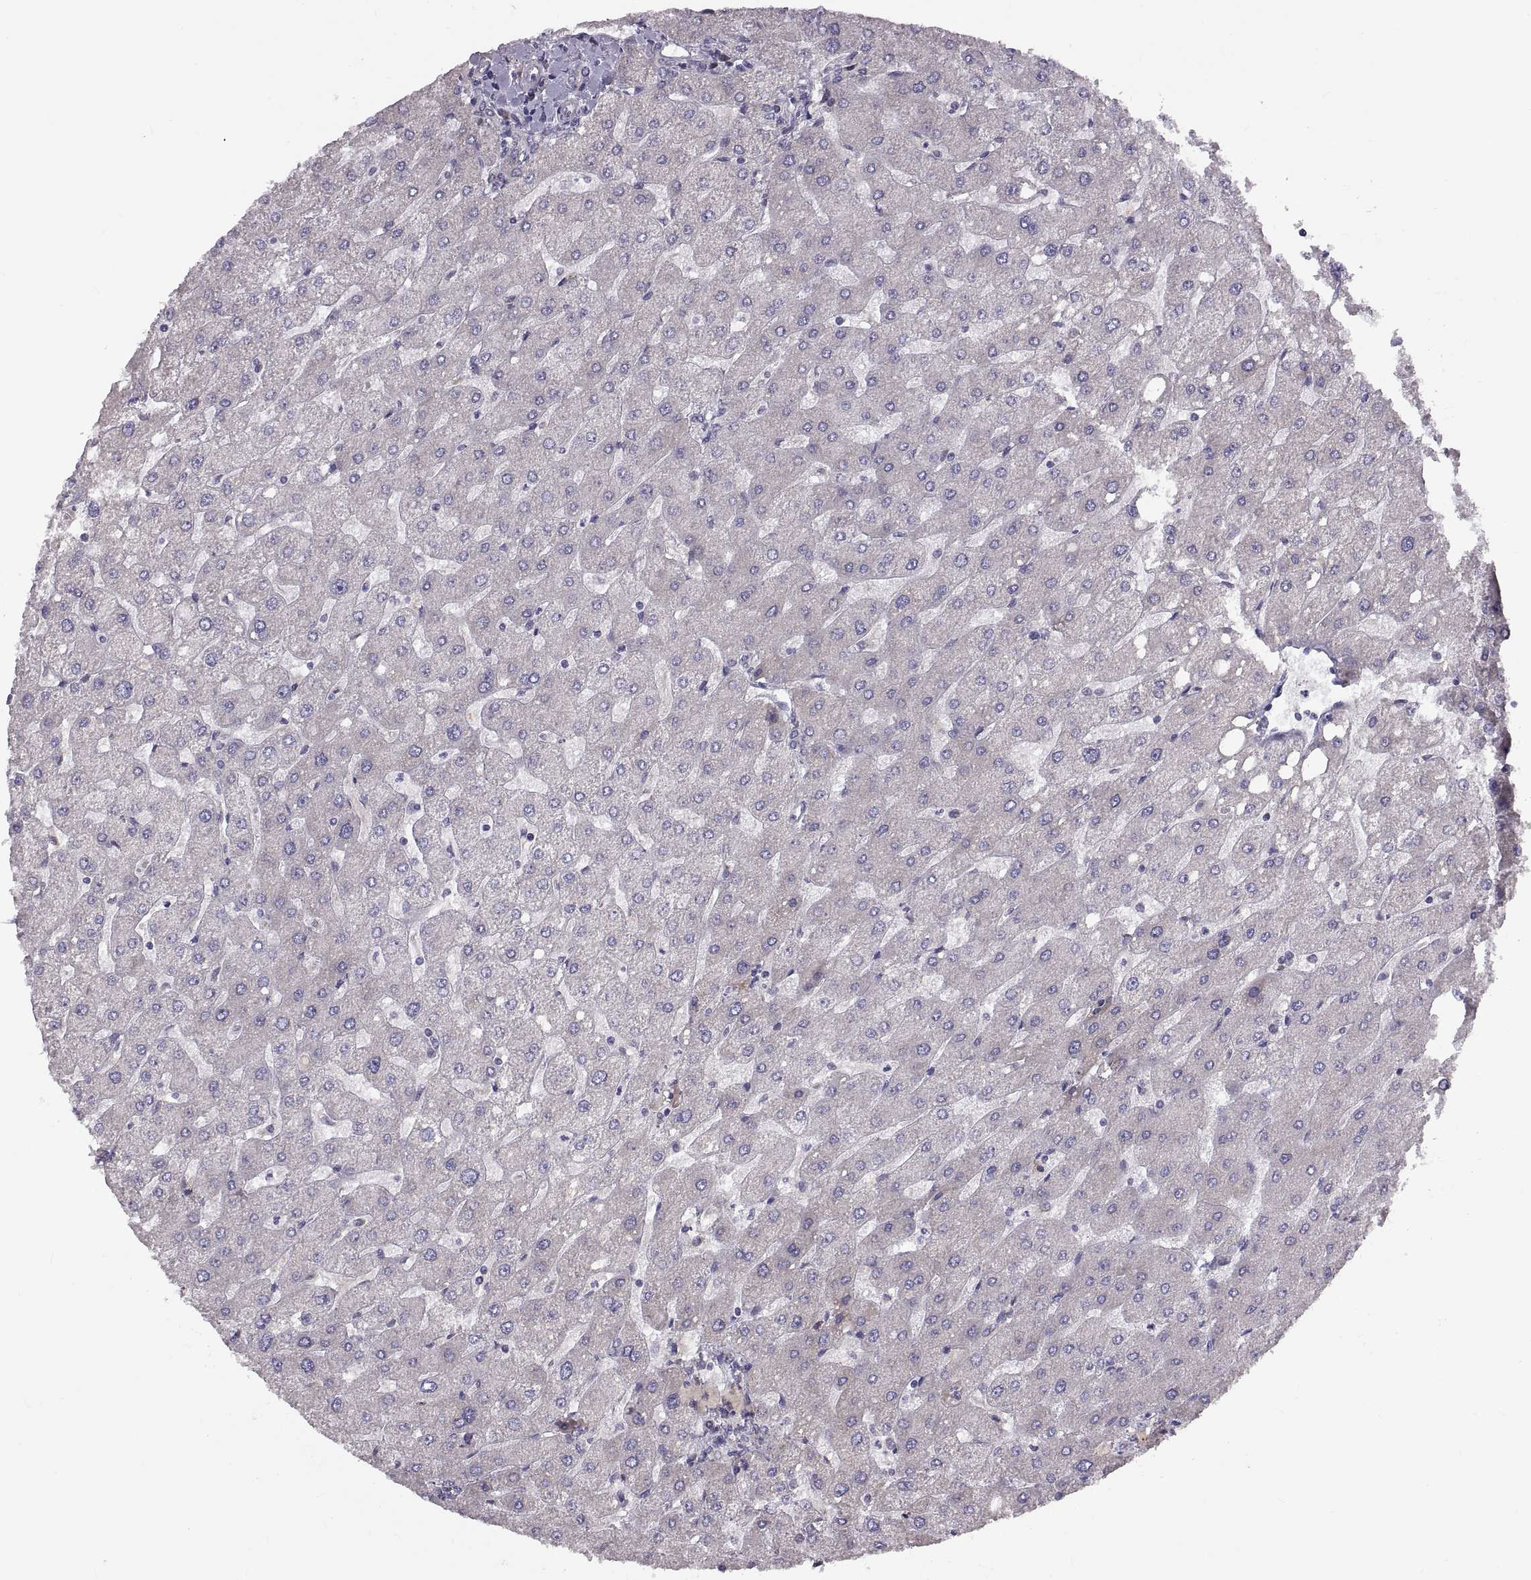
{"staining": {"intensity": "negative", "quantity": "none", "location": "none"}, "tissue": "liver", "cell_type": "Cholangiocytes", "image_type": "normal", "snomed": [{"axis": "morphology", "description": "Normal tissue, NOS"}, {"axis": "topography", "description": "Liver"}], "caption": "This is a micrograph of IHC staining of unremarkable liver, which shows no staining in cholangiocytes. (DAB (3,3'-diaminobenzidine) immunohistochemistry (IHC) with hematoxylin counter stain).", "gene": "PLEKHB2", "patient": {"sex": "male", "age": 67}}